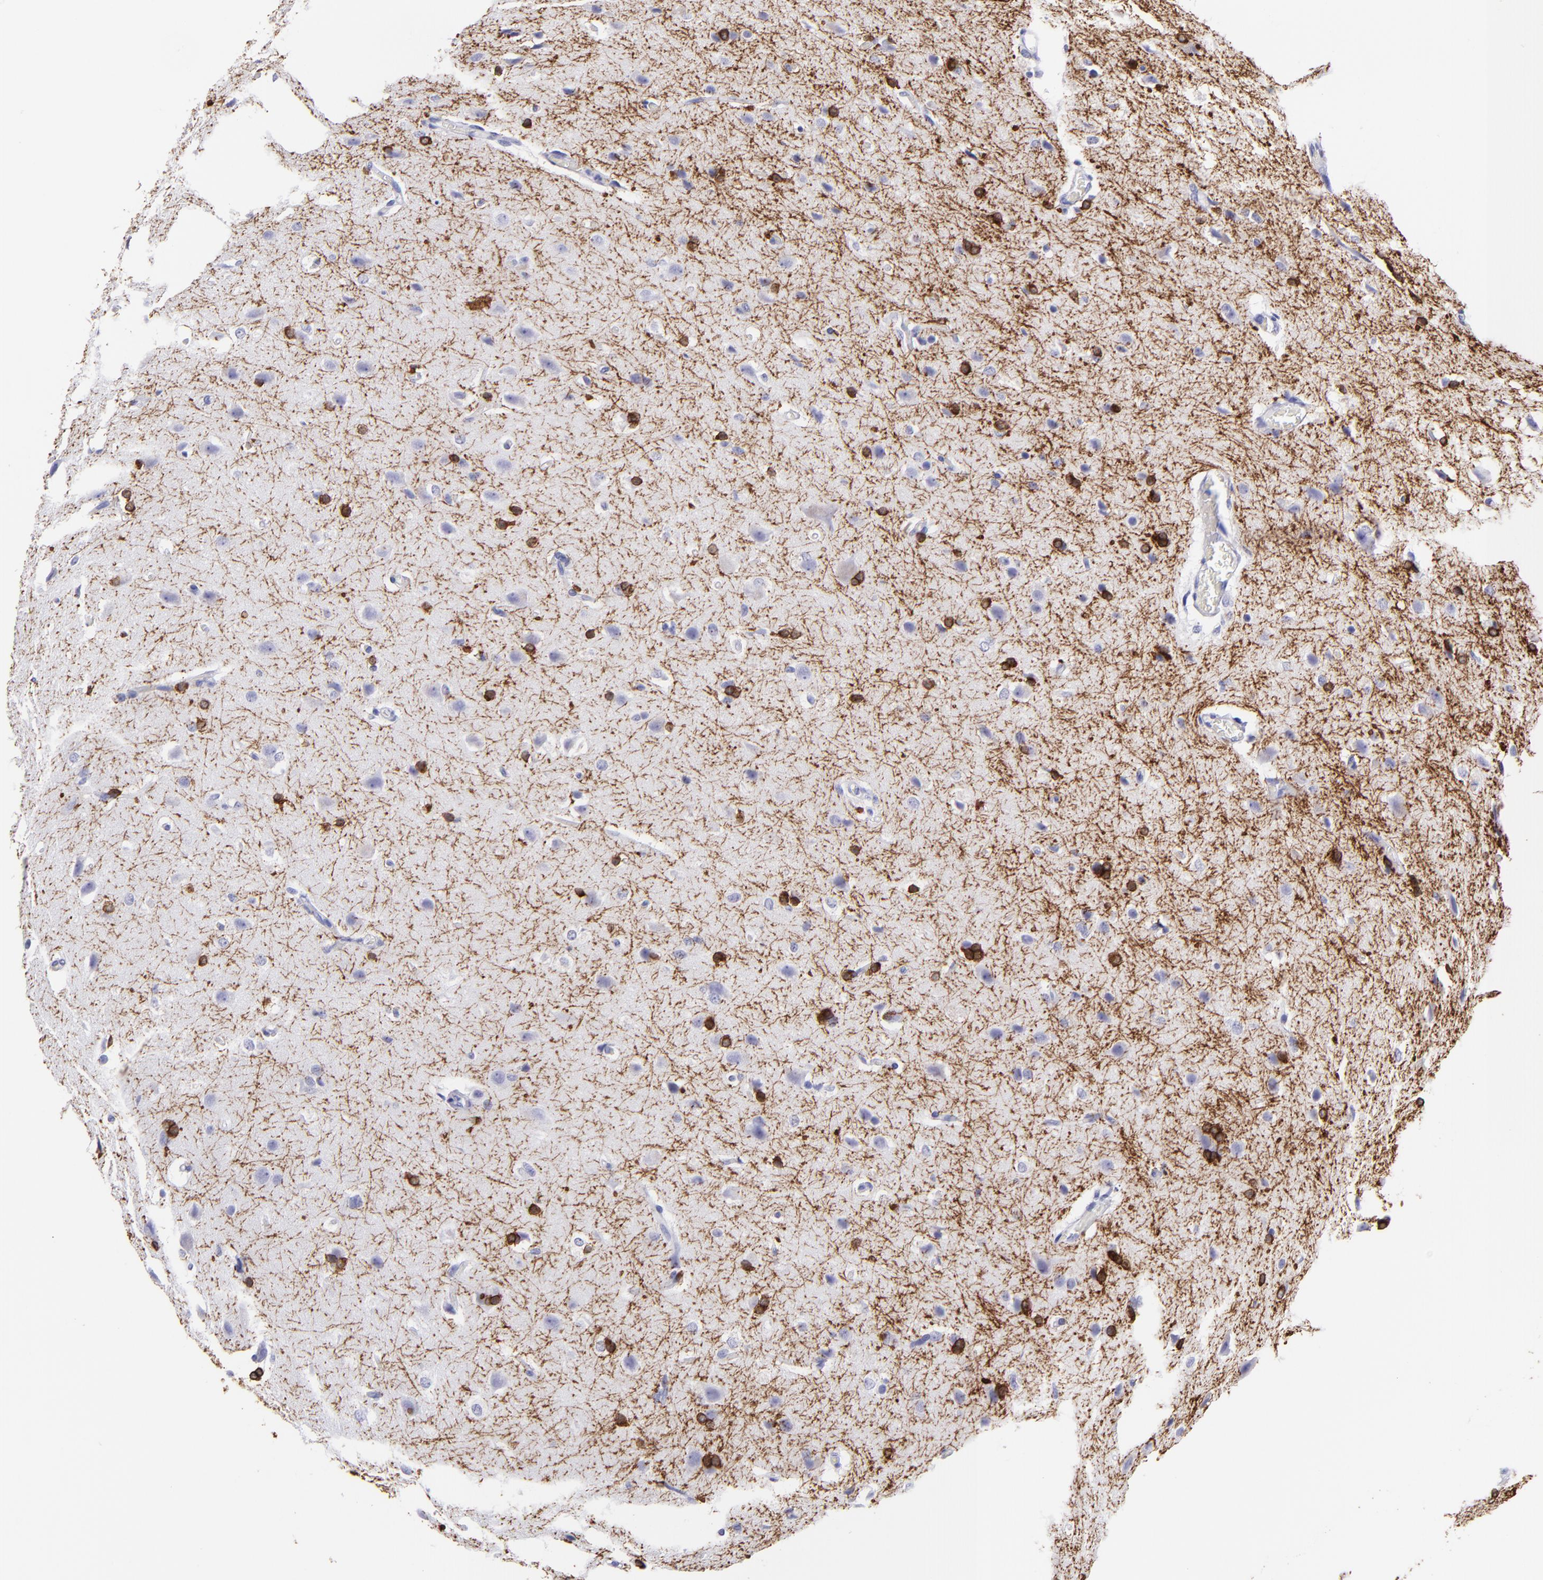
{"staining": {"intensity": "strong", "quantity": ">75%", "location": "cytoplasmic/membranous"}, "tissue": "glioma", "cell_type": "Tumor cells", "image_type": "cancer", "snomed": [{"axis": "morphology", "description": "Glioma, malignant, High grade"}, {"axis": "topography", "description": "Brain"}], "caption": "Immunohistochemistry (DAB) staining of human high-grade glioma (malignant) demonstrates strong cytoplasmic/membranous protein positivity in about >75% of tumor cells. (DAB (3,3'-diaminobenzidine) IHC, brown staining for protein, blue staining for nuclei).", "gene": "CNP", "patient": {"sex": "male", "age": 68}}